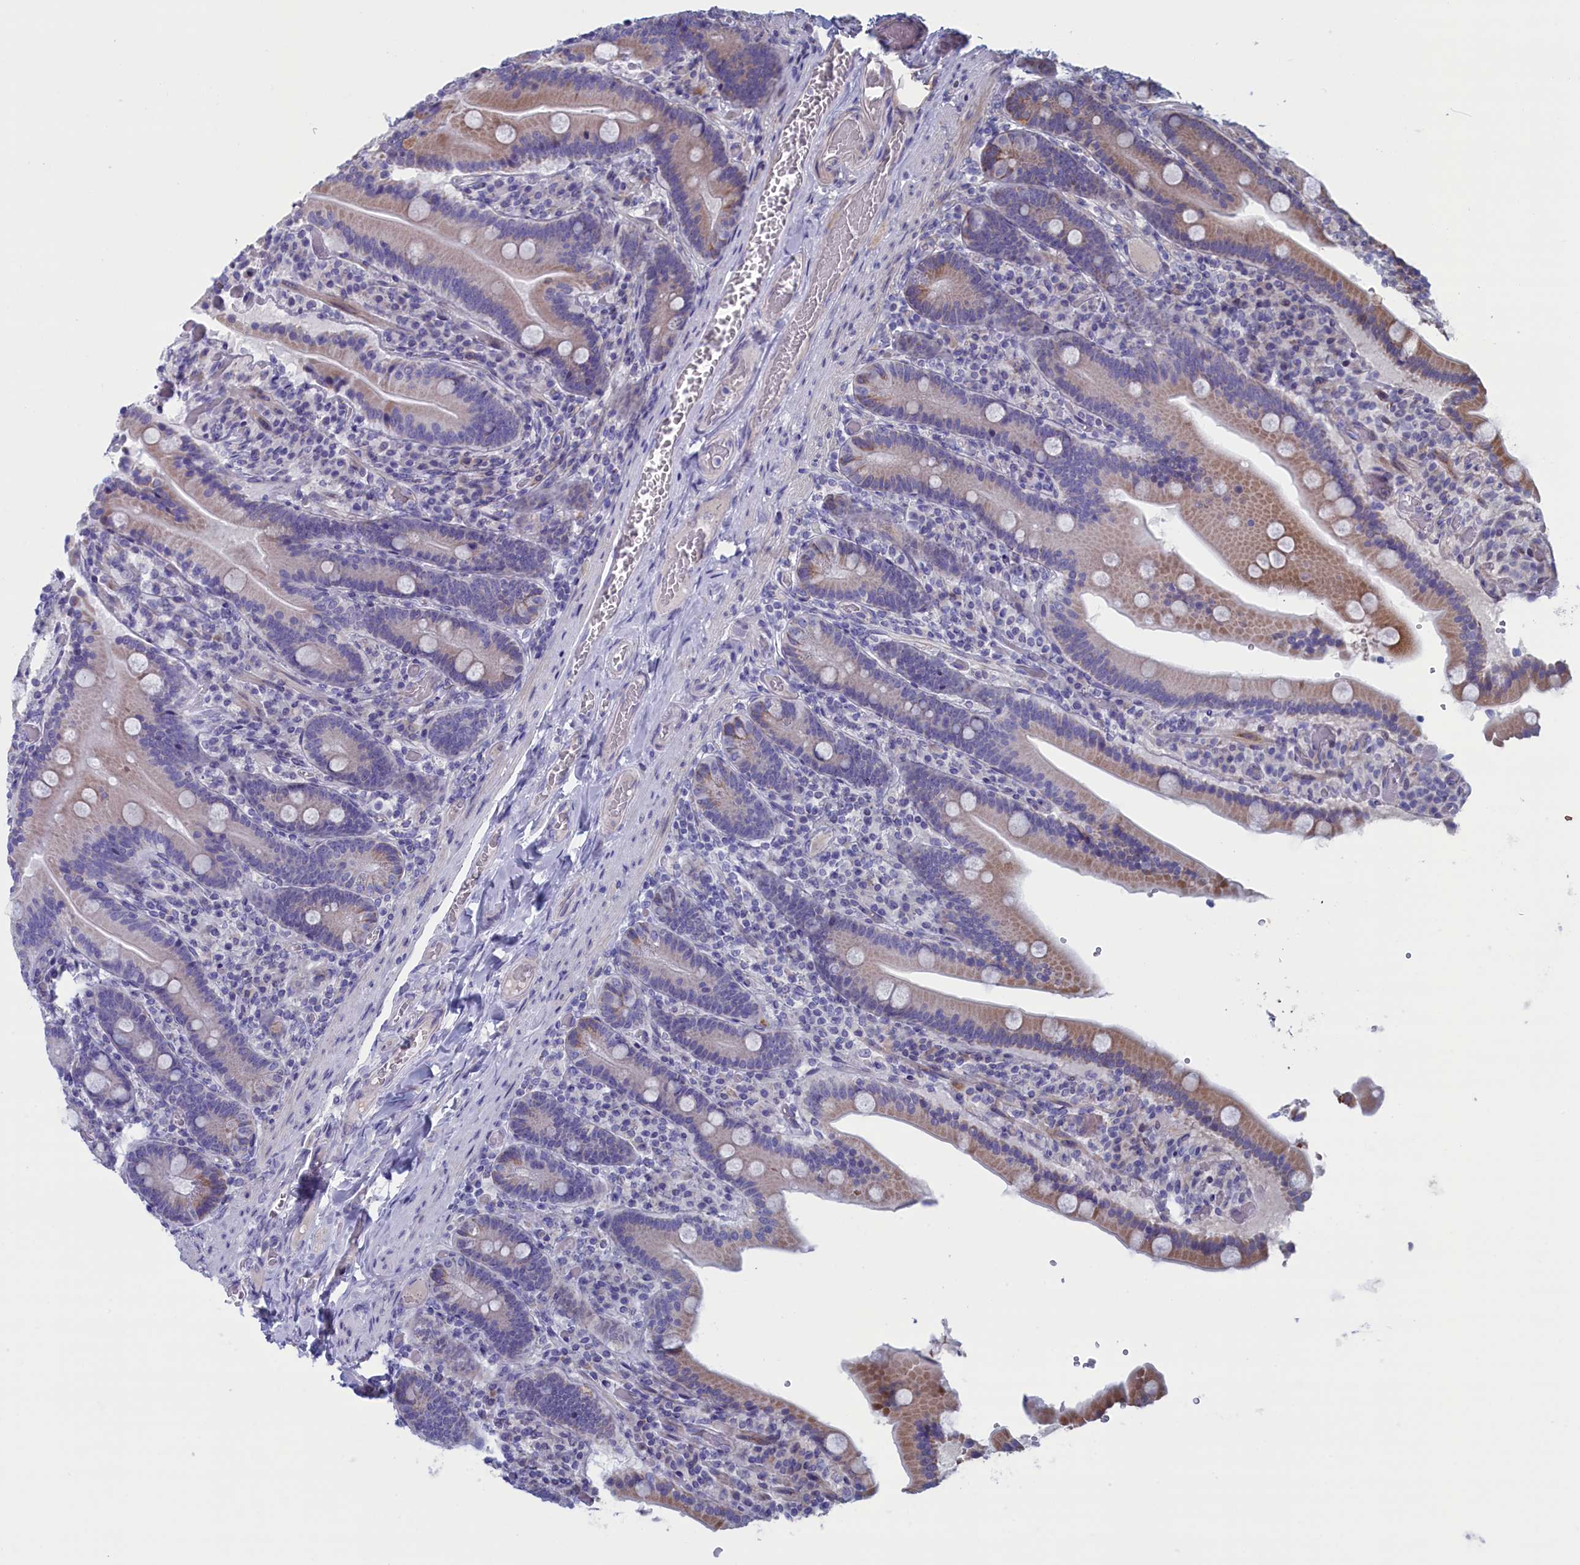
{"staining": {"intensity": "weak", "quantity": "25%-75%", "location": "cytoplasmic/membranous"}, "tissue": "duodenum", "cell_type": "Glandular cells", "image_type": "normal", "snomed": [{"axis": "morphology", "description": "Normal tissue, NOS"}, {"axis": "topography", "description": "Duodenum"}], "caption": "A brown stain highlights weak cytoplasmic/membranous positivity of a protein in glandular cells of normal duodenum.", "gene": "NIBAN3", "patient": {"sex": "female", "age": 62}}